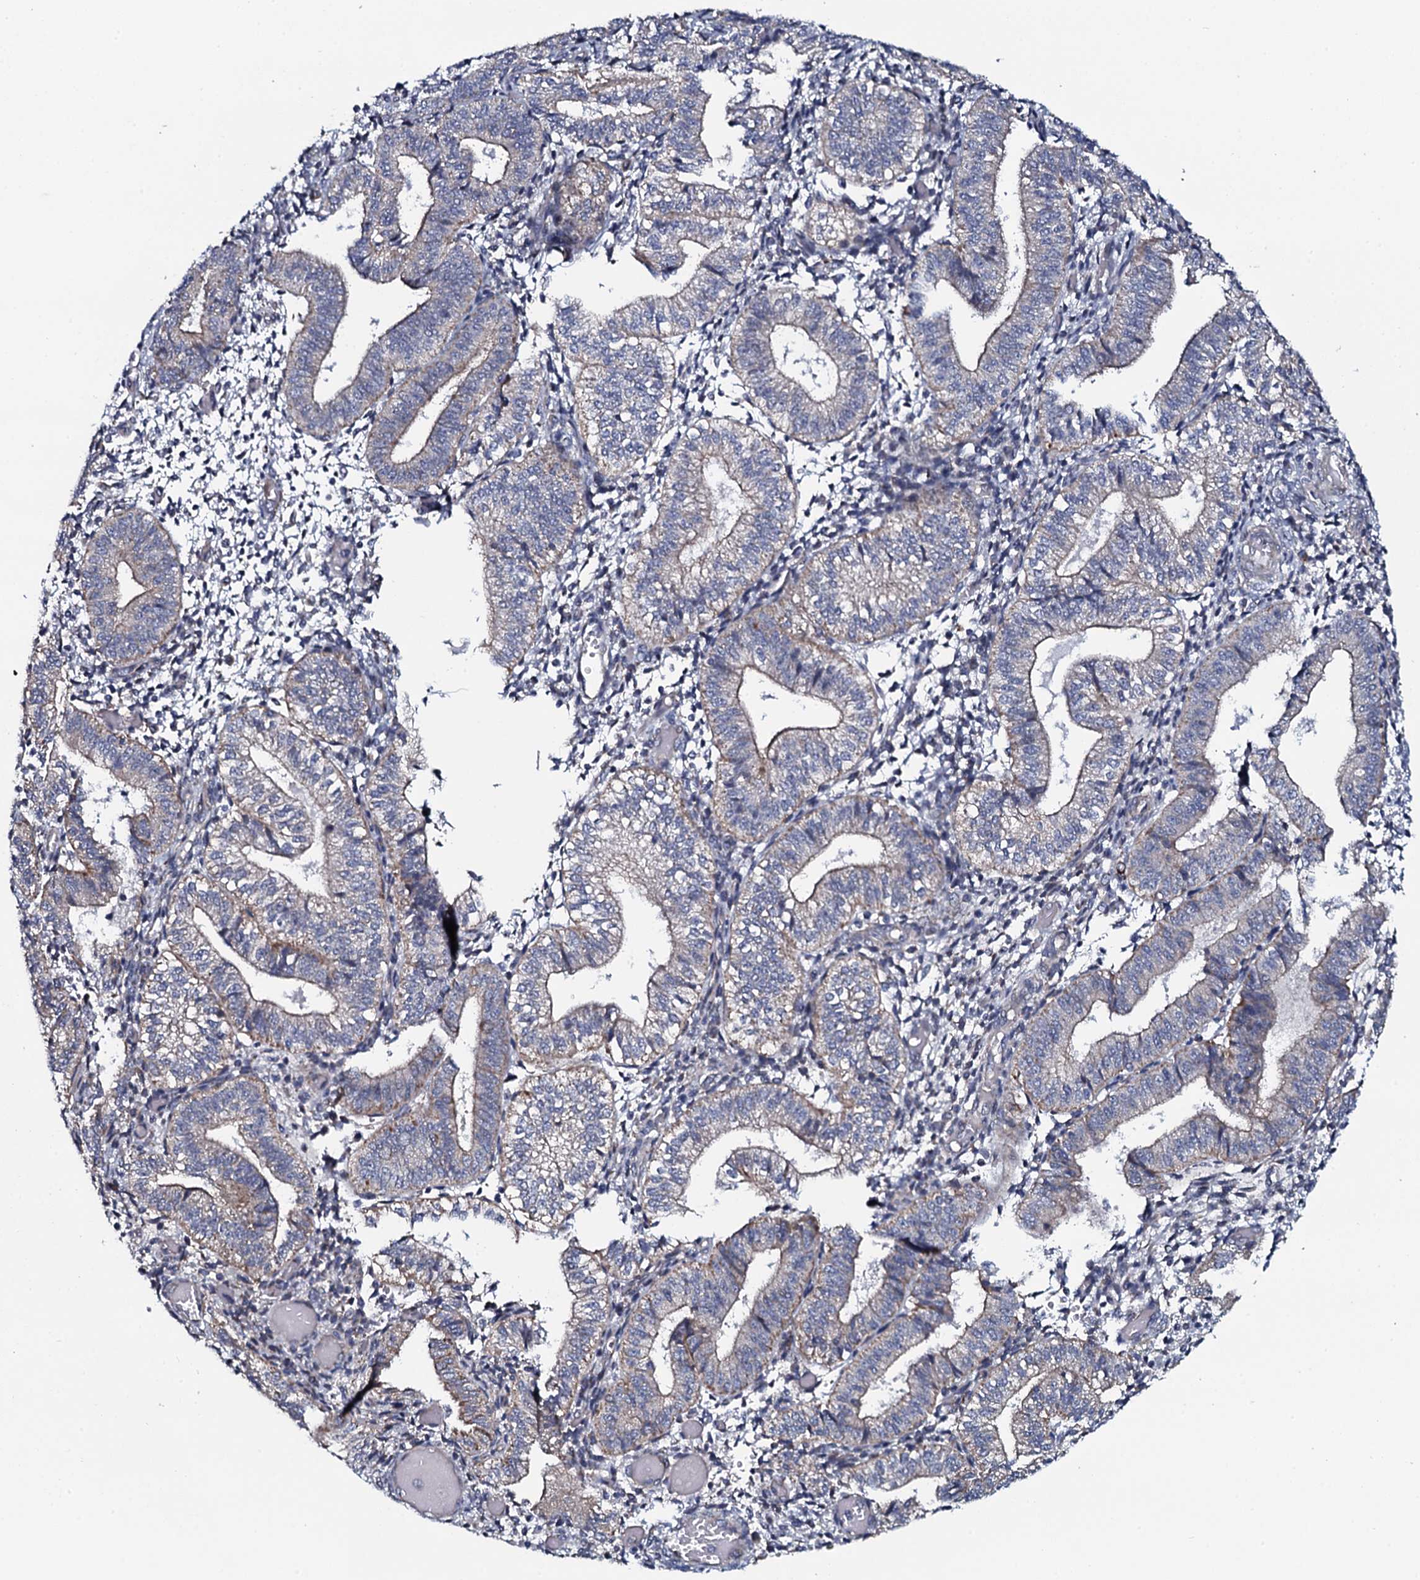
{"staining": {"intensity": "negative", "quantity": "none", "location": "none"}, "tissue": "endometrium", "cell_type": "Cells in endometrial stroma", "image_type": "normal", "snomed": [{"axis": "morphology", "description": "Normal tissue, NOS"}, {"axis": "topography", "description": "Endometrium"}], "caption": "This micrograph is of normal endometrium stained with immunohistochemistry (IHC) to label a protein in brown with the nuclei are counter-stained blue. There is no staining in cells in endometrial stroma.", "gene": "KCTD4", "patient": {"sex": "female", "age": 34}}